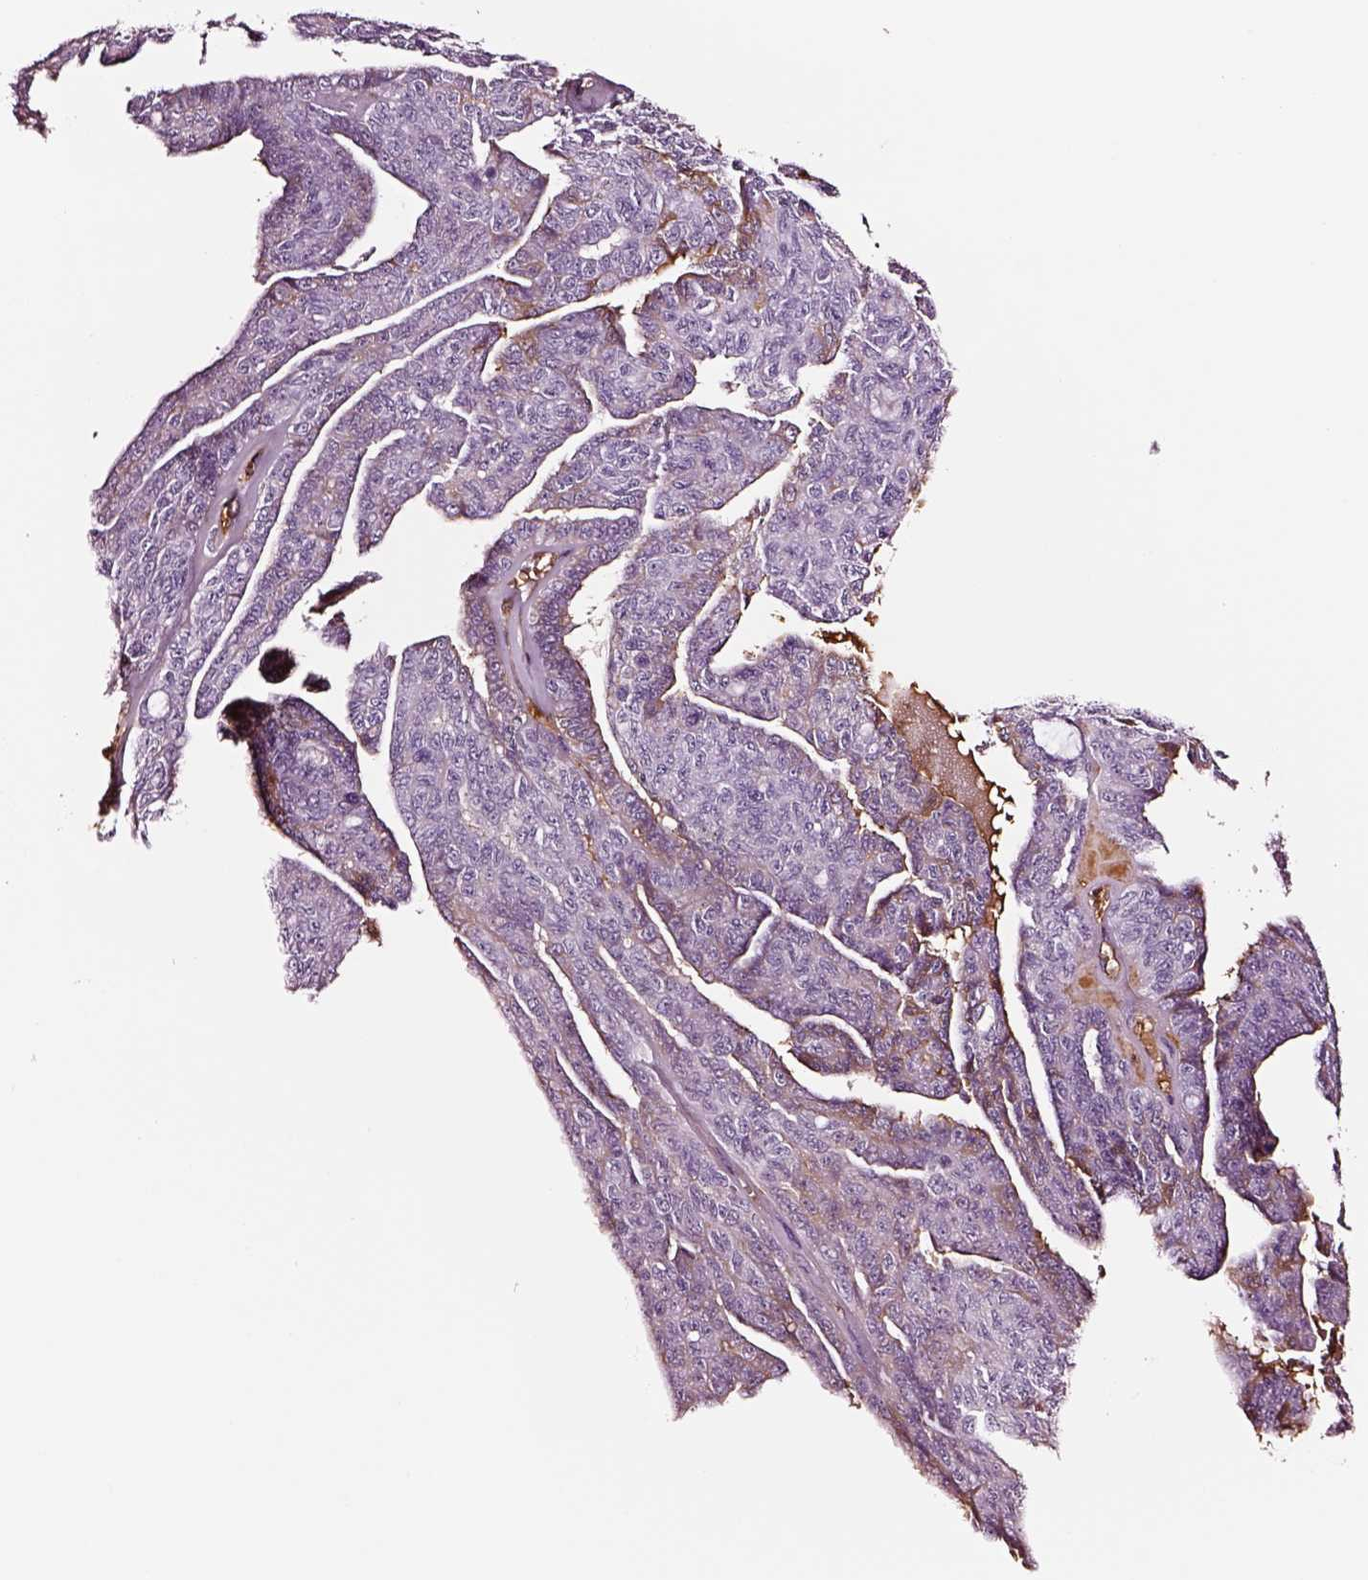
{"staining": {"intensity": "negative", "quantity": "none", "location": "none"}, "tissue": "ovarian cancer", "cell_type": "Tumor cells", "image_type": "cancer", "snomed": [{"axis": "morphology", "description": "Cystadenocarcinoma, serous, NOS"}, {"axis": "topography", "description": "Ovary"}], "caption": "This is an immunohistochemistry photomicrograph of ovarian cancer. There is no positivity in tumor cells.", "gene": "TF", "patient": {"sex": "female", "age": 71}}